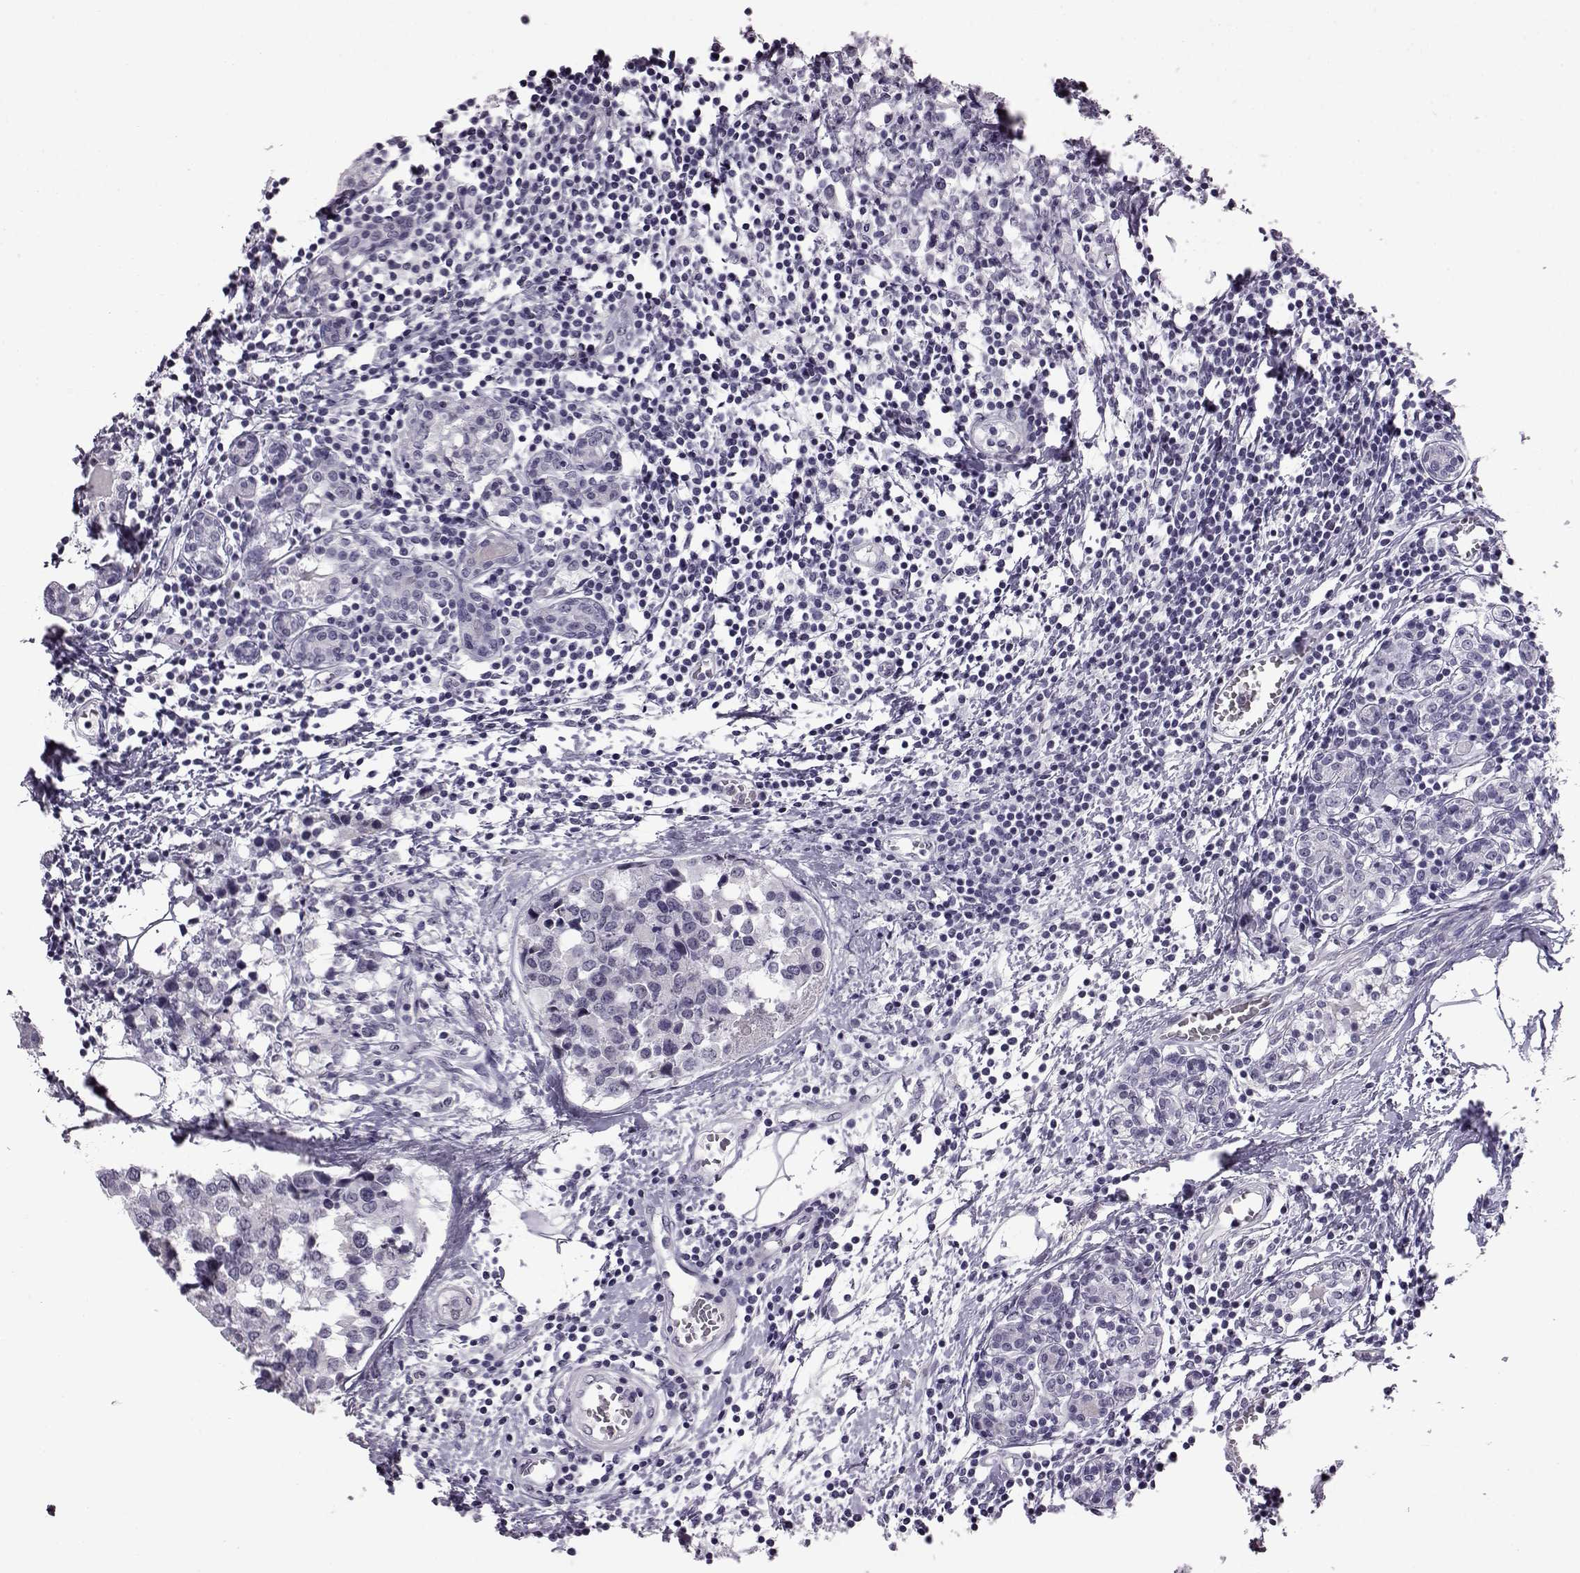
{"staining": {"intensity": "negative", "quantity": "none", "location": "none"}, "tissue": "breast cancer", "cell_type": "Tumor cells", "image_type": "cancer", "snomed": [{"axis": "morphology", "description": "Lobular carcinoma"}, {"axis": "topography", "description": "Breast"}], "caption": "The image exhibits no staining of tumor cells in breast cancer. The staining is performed using DAB brown chromogen with nuclei counter-stained in using hematoxylin.", "gene": "ADGRG2", "patient": {"sex": "female", "age": 59}}